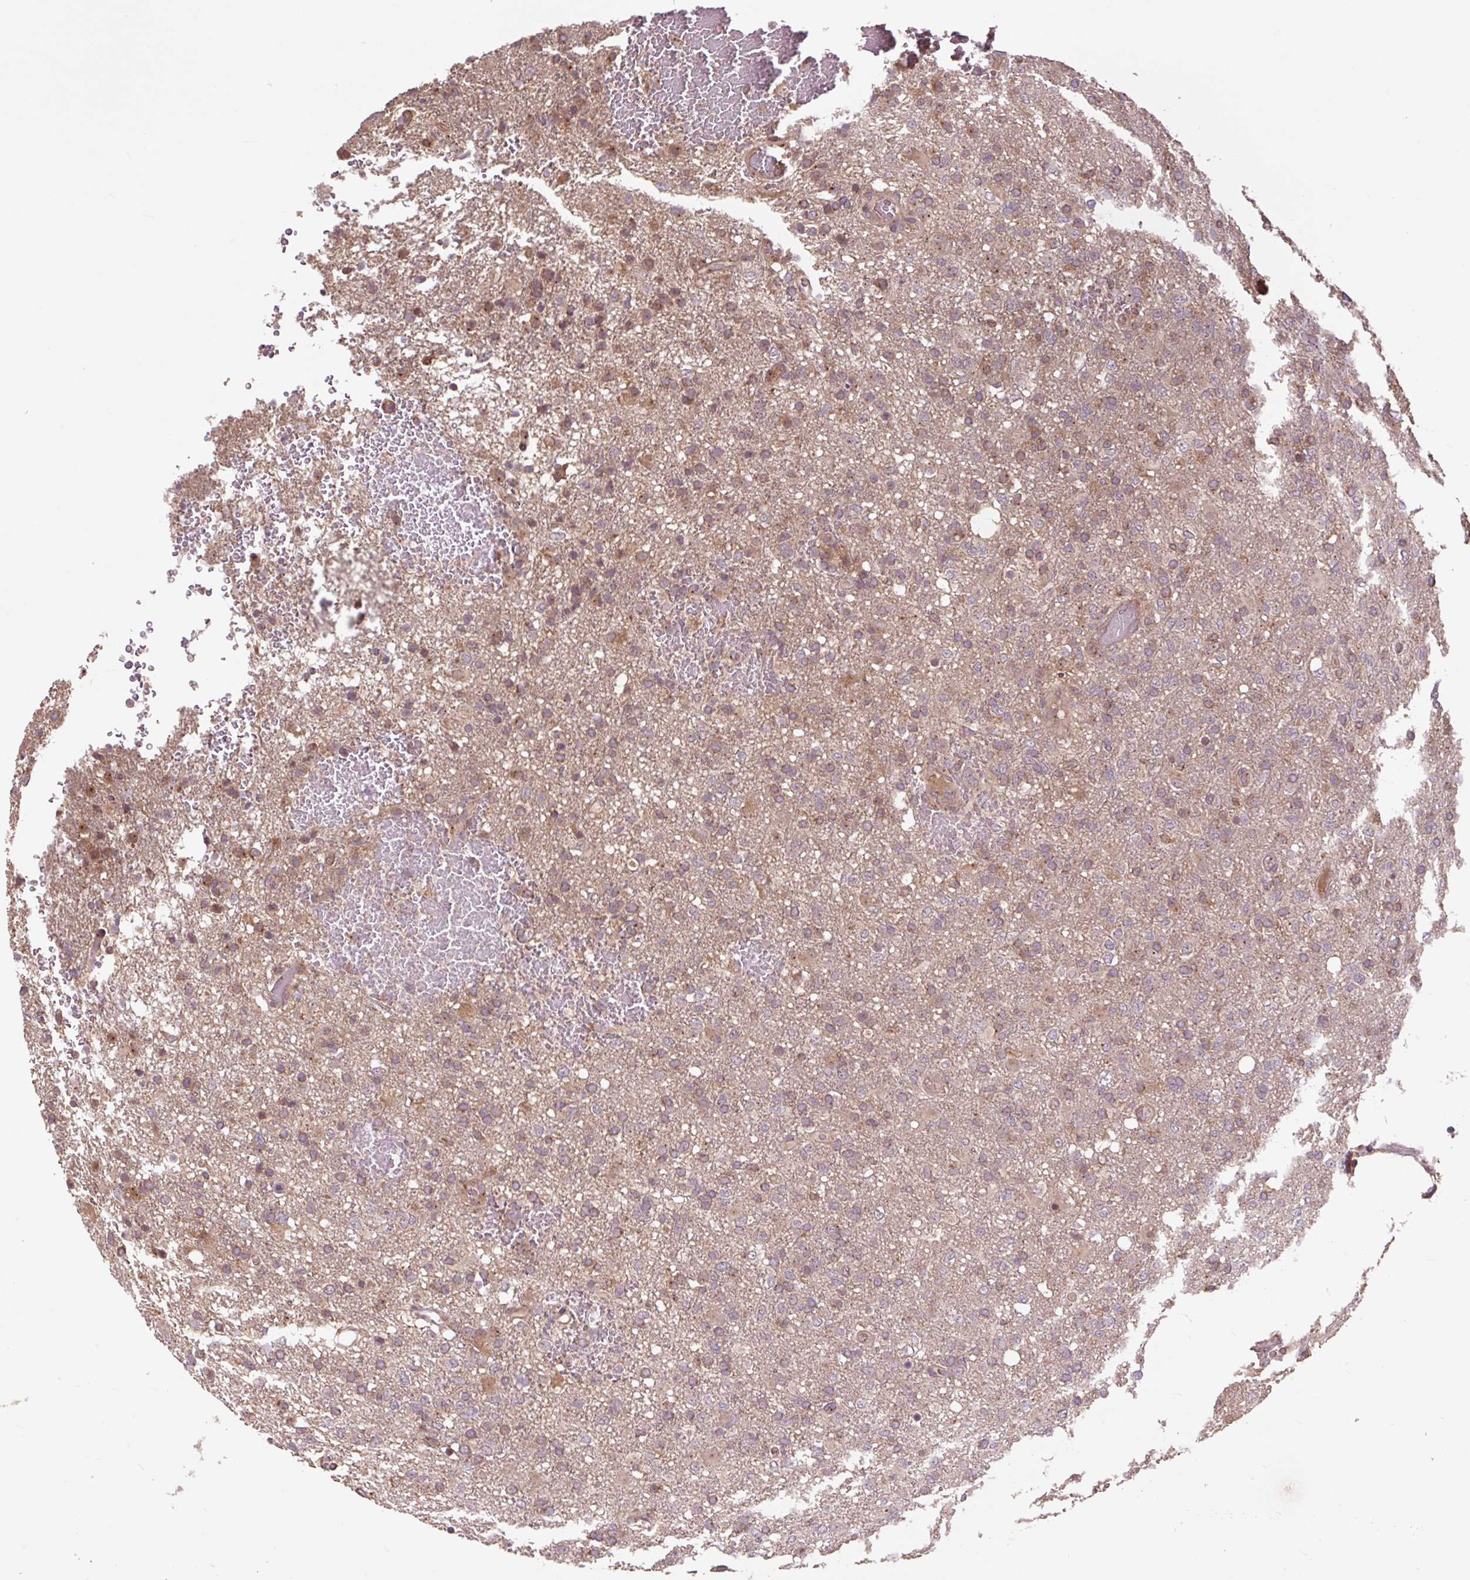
{"staining": {"intensity": "moderate", "quantity": "<25%", "location": "cytoplasmic/membranous"}, "tissue": "glioma", "cell_type": "Tumor cells", "image_type": "cancer", "snomed": [{"axis": "morphology", "description": "Glioma, malignant, High grade"}, {"axis": "topography", "description": "Brain"}], "caption": "The image shows staining of malignant high-grade glioma, revealing moderate cytoplasmic/membranous protein expression (brown color) within tumor cells.", "gene": "MMS19", "patient": {"sex": "female", "age": 74}}